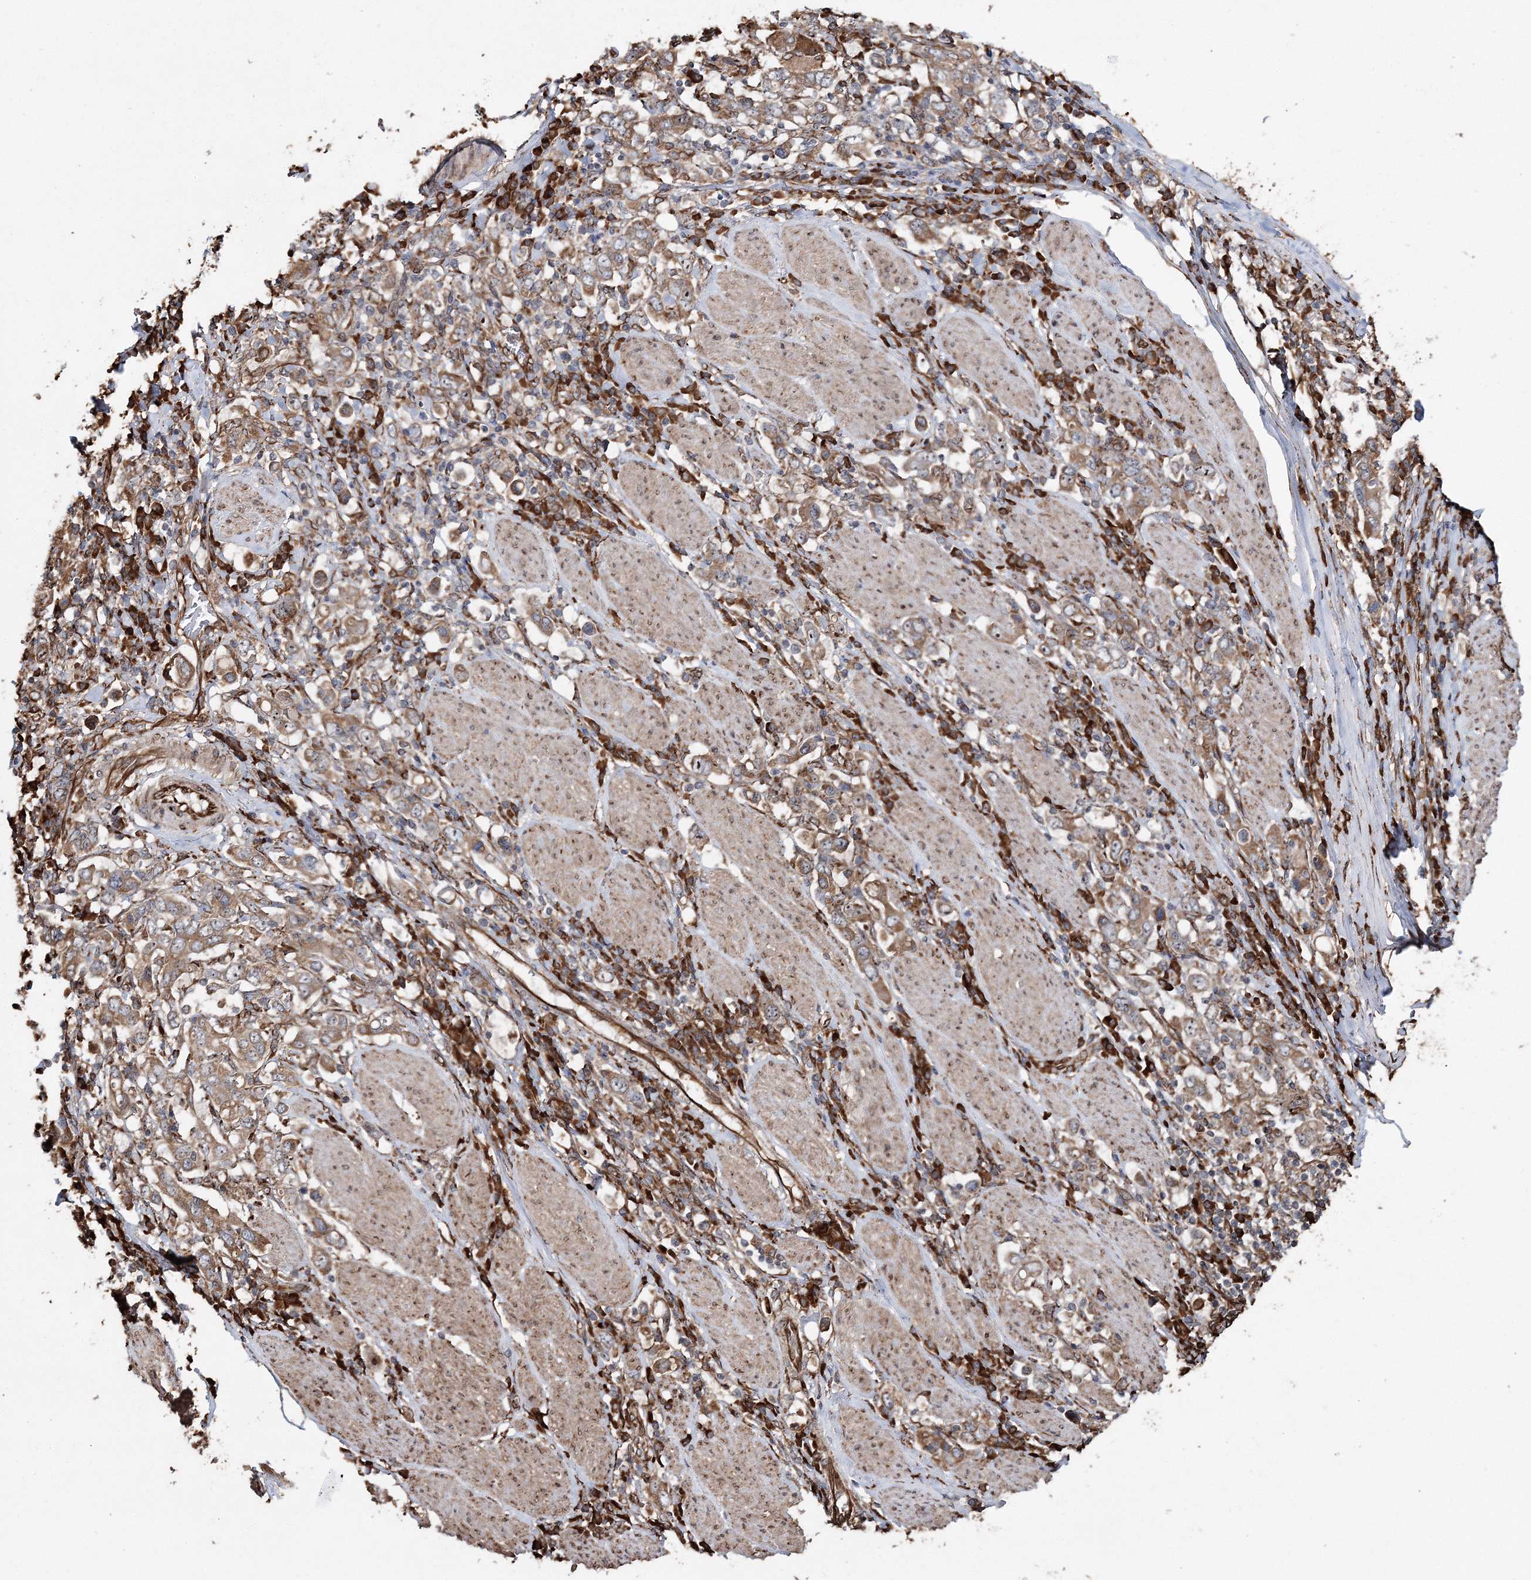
{"staining": {"intensity": "moderate", "quantity": "25%-75%", "location": "cytoplasmic/membranous"}, "tissue": "stomach cancer", "cell_type": "Tumor cells", "image_type": "cancer", "snomed": [{"axis": "morphology", "description": "Adenocarcinoma, NOS"}, {"axis": "topography", "description": "Stomach, upper"}], "caption": "Immunohistochemical staining of adenocarcinoma (stomach) exhibits medium levels of moderate cytoplasmic/membranous protein expression in approximately 25%-75% of tumor cells.", "gene": "SCRN3", "patient": {"sex": "male", "age": 62}}